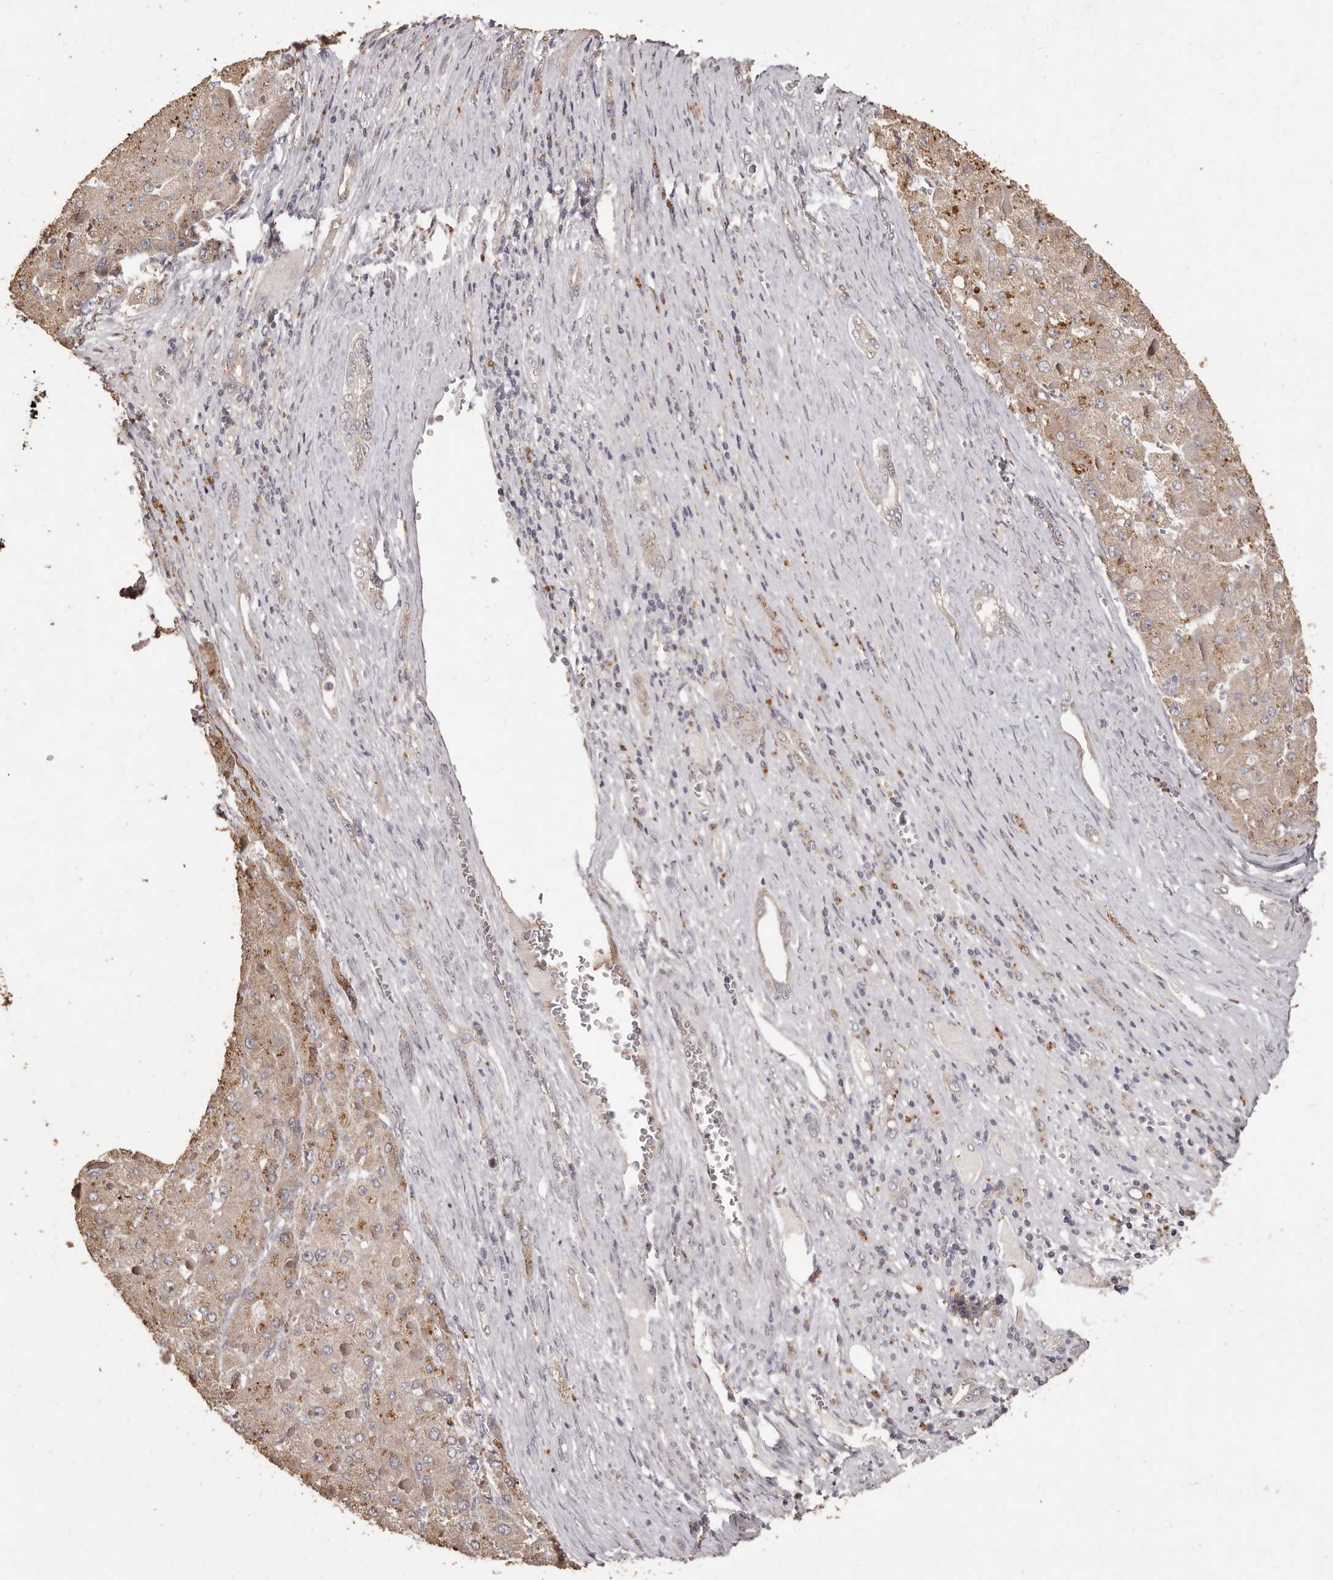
{"staining": {"intensity": "moderate", "quantity": ">75%", "location": "cytoplasmic/membranous"}, "tissue": "liver cancer", "cell_type": "Tumor cells", "image_type": "cancer", "snomed": [{"axis": "morphology", "description": "Carcinoma, Hepatocellular, NOS"}, {"axis": "topography", "description": "Liver"}], "caption": "This is an image of IHC staining of hepatocellular carcinoma (liver), which shows moderate positivity in the cytoplasmic/membranous of tumor cells.", "gene": "PRSS27", "patient": {"sex": "female", "age": 73}}